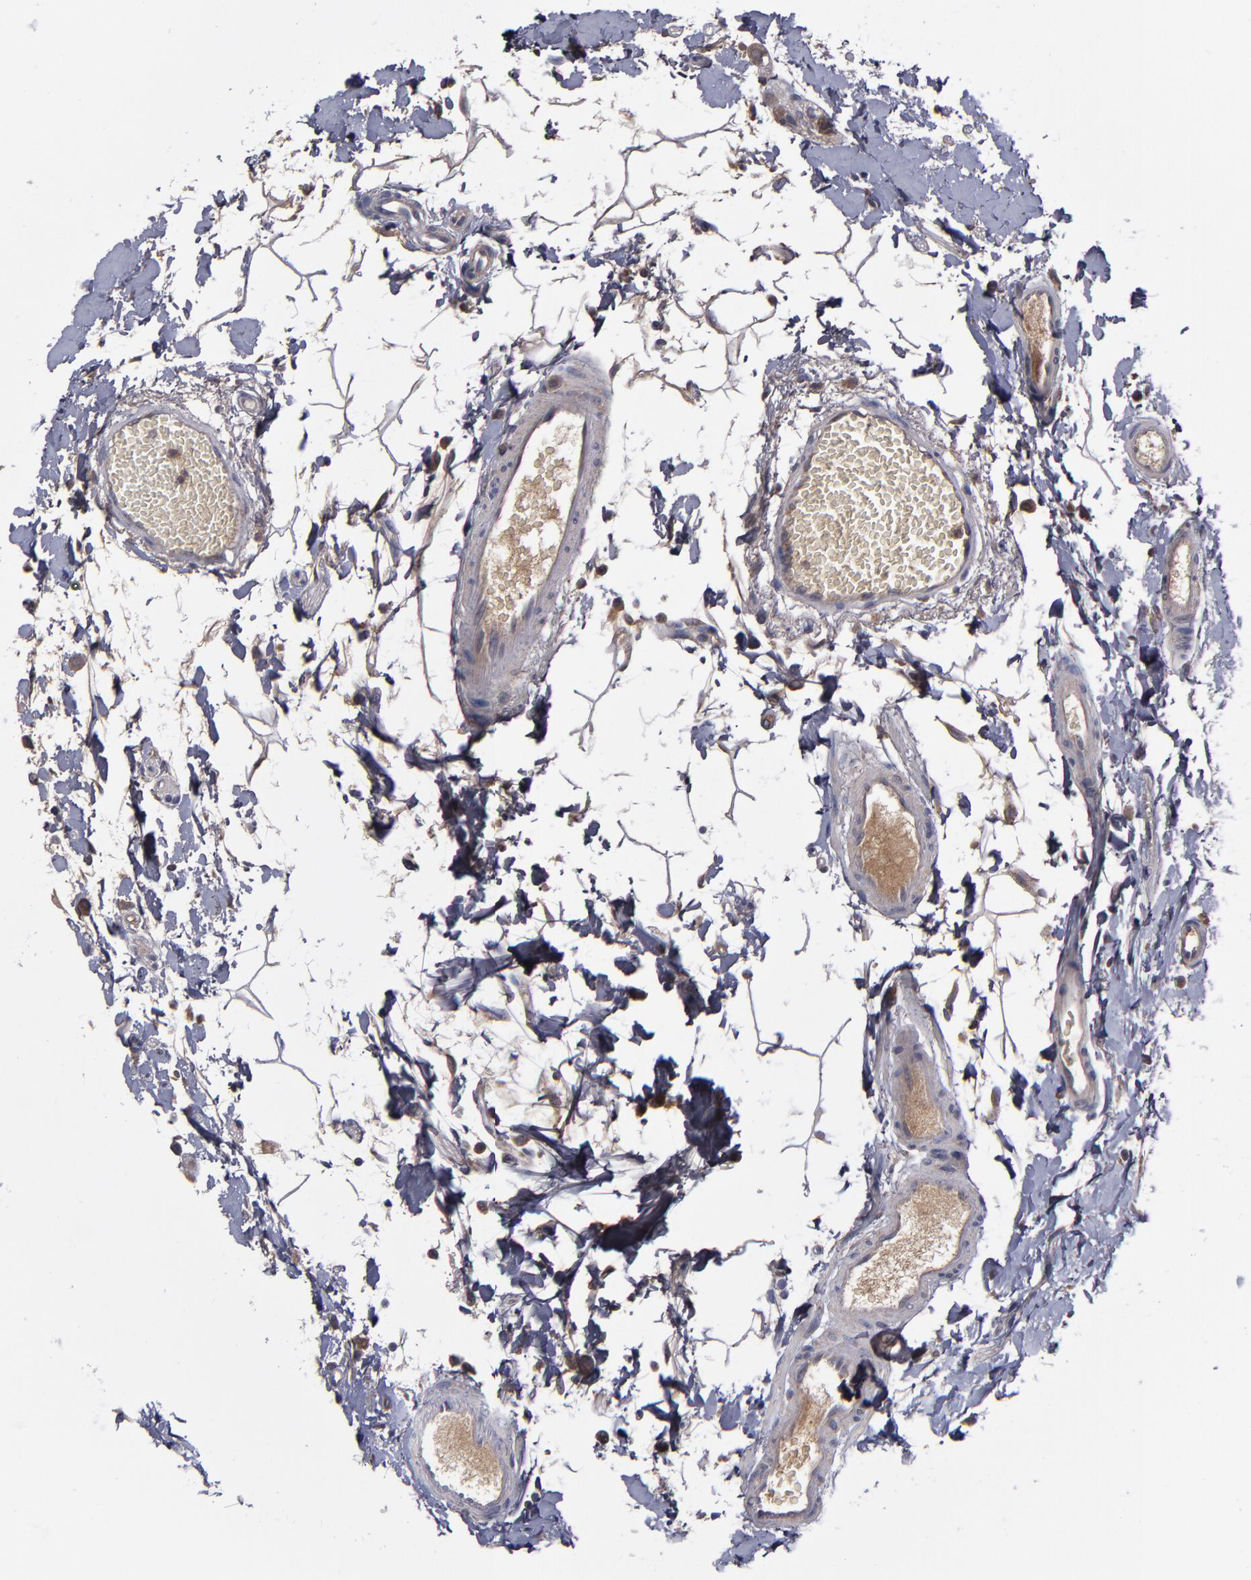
{"staining": {"intensity": "moderate", "quantity": ">75%", "location": "cytoplasmic/membranous"}, "tissue": "small intestine", "cell_type": "Glandular cells", "image_type": "normal", "snomed": [{"axis": "morphology", "description": "Normal tissue, NOS"}, {"axis": "topography", "description": "Small intestine"}], "caption": "Protein staining by immunohistochemistry demonstrates moderate cytoplasmic/membranous expression in approximately >75% of glandular cells in normal small intestine. Immunohistochemistry (ihc) stains the protein in brown and the nuclei are stained blue.", "gene": "MMP11", "patient": {"sex": "female", "age": 61}}